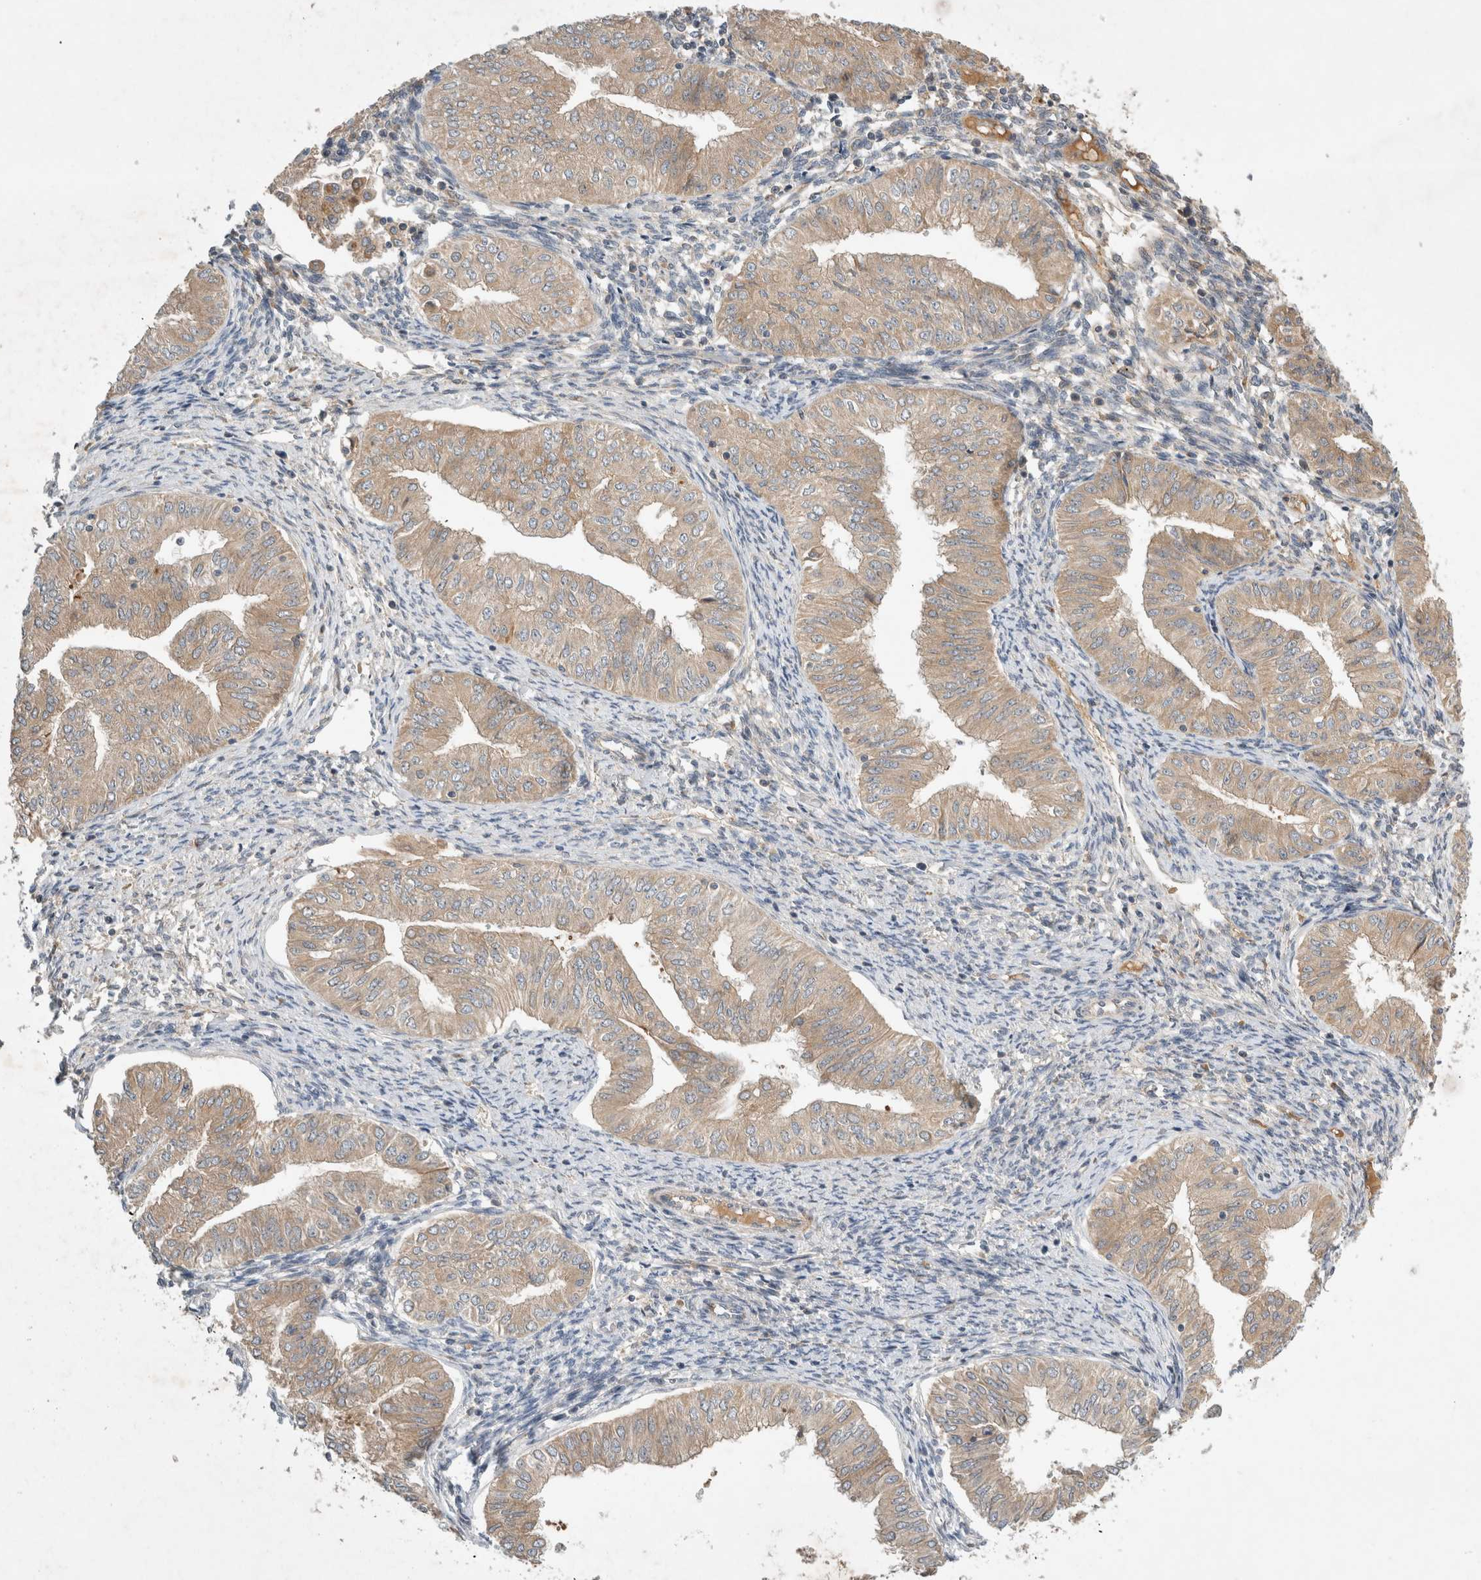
{"staining": {"intensity": "weak", "quantity": ">75%", "location": "cytoplasmic/membranous"}, "tissue": "endometrial cancer", "cell_type": "Tumor cells", "image_type": "cancer", "snomed": [{"axis": "morphology", "description": "Normal tissue, NOS"}, {"axis": "morphology", "description": "Adenocarcinoma, NOS"}, {"axis": "topography", "description": "Endometrium"}], "caption": "Tumor cells demonstrate weak cytoplasmic/membranous positivity in approximately >75% of cells in endometrial cancer.", "gene": "ARMC9", "patient": {"sex": "female", "age": 53}}